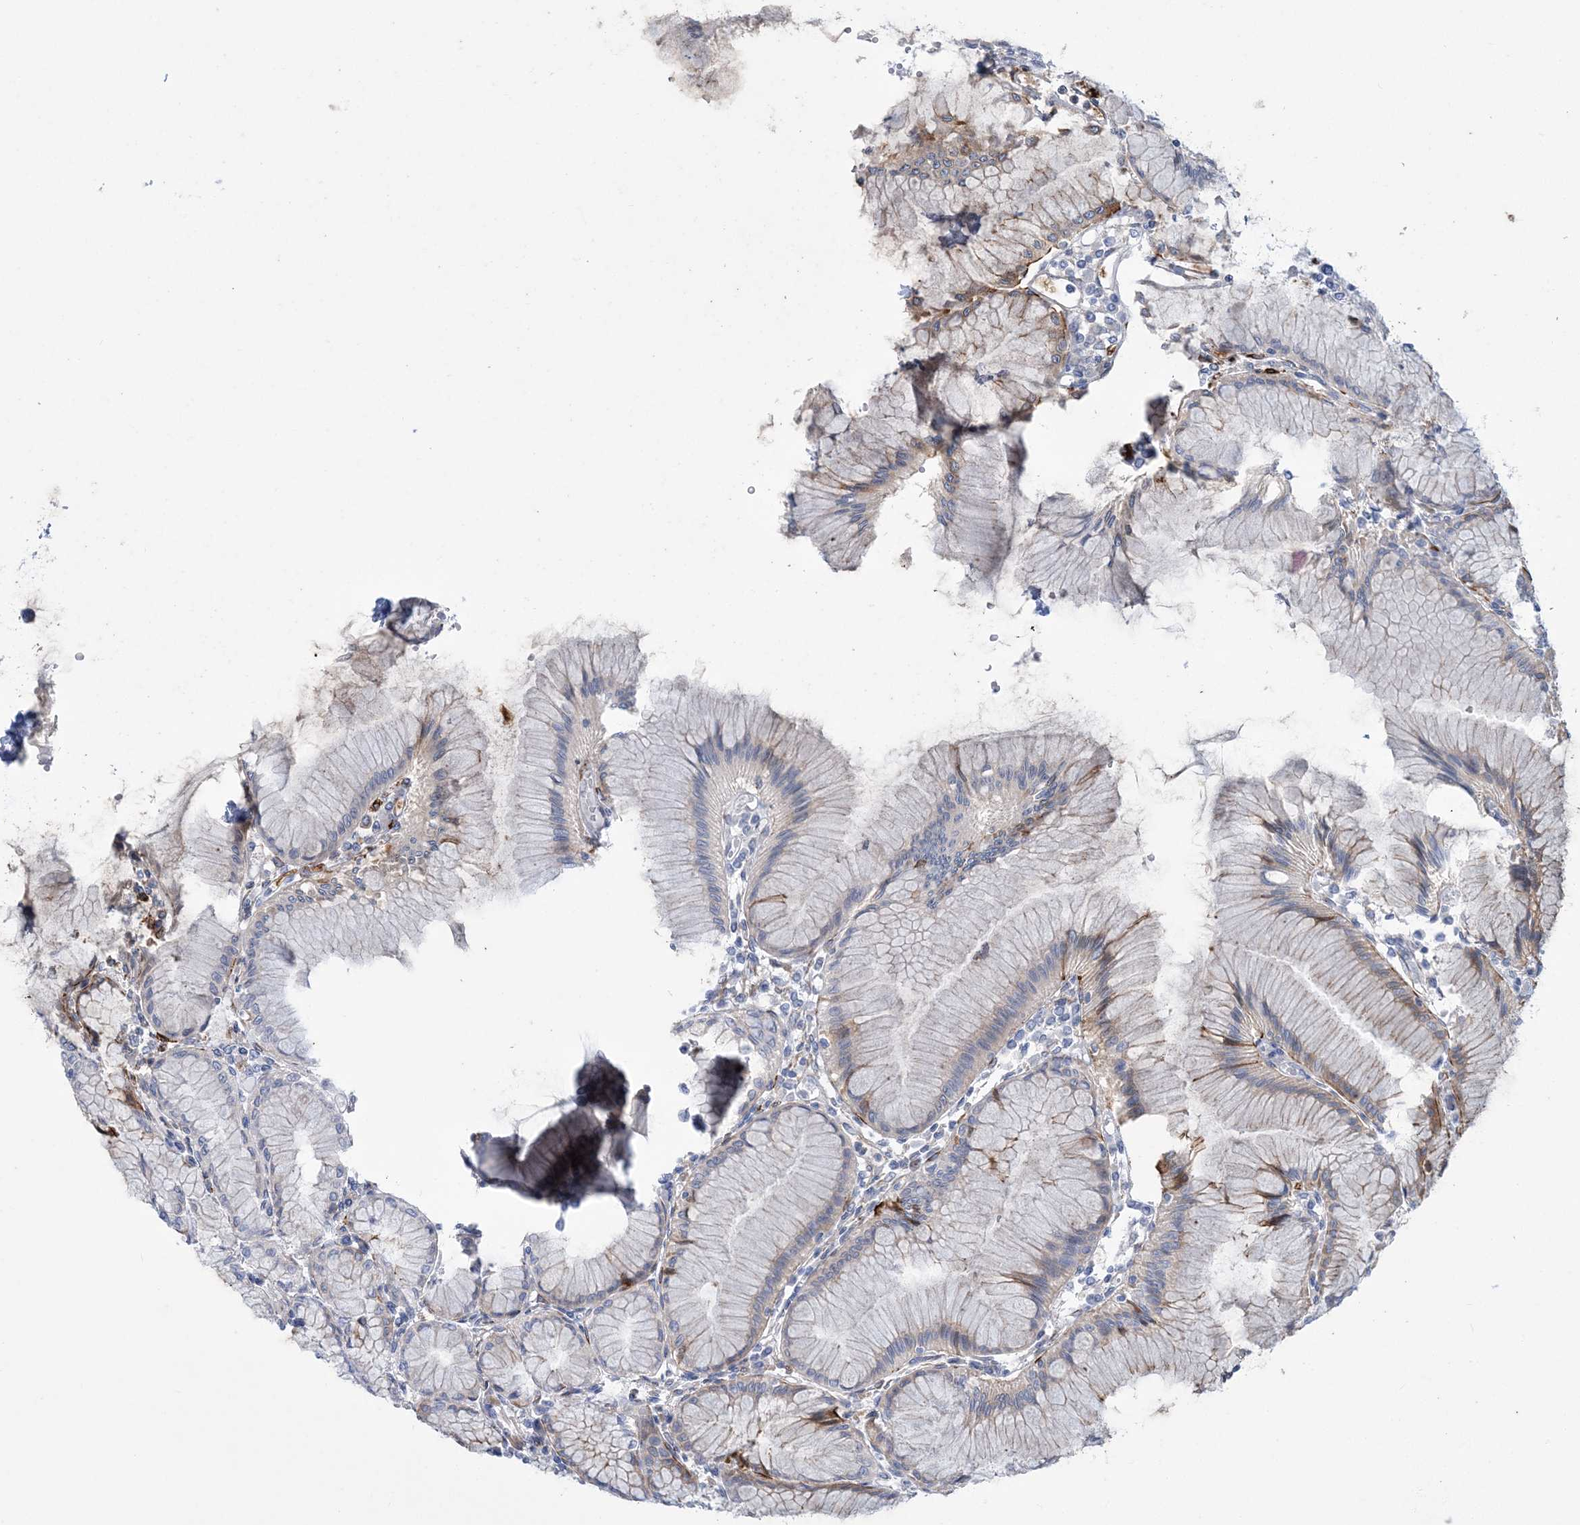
{"staining": {"intensity": "moderate", "quantity": "25%-75%", "location": "cytoplasmic/membranous"}, "tissue": "stomach", "cell_type": "Glandular cells", "image_type": "normal", "snomed": [{"axis": "morphology", "description": "Normal tissue, NOS"}, {"axis": "topography", "description": "Stomach"}], "caption": "High-magnification brightfield microscopy of benign stomach stained with DAB (3,3'-diaminobenzidine) (brown) and counterstained with hematoxylin (blue). glandular cells exhibit moderate cytoplasmic/membranous expression is present in approximately25%-75% of cells.", "gene": "RAB11FIP5", "patient": {"sex": "female", "age": 57}}